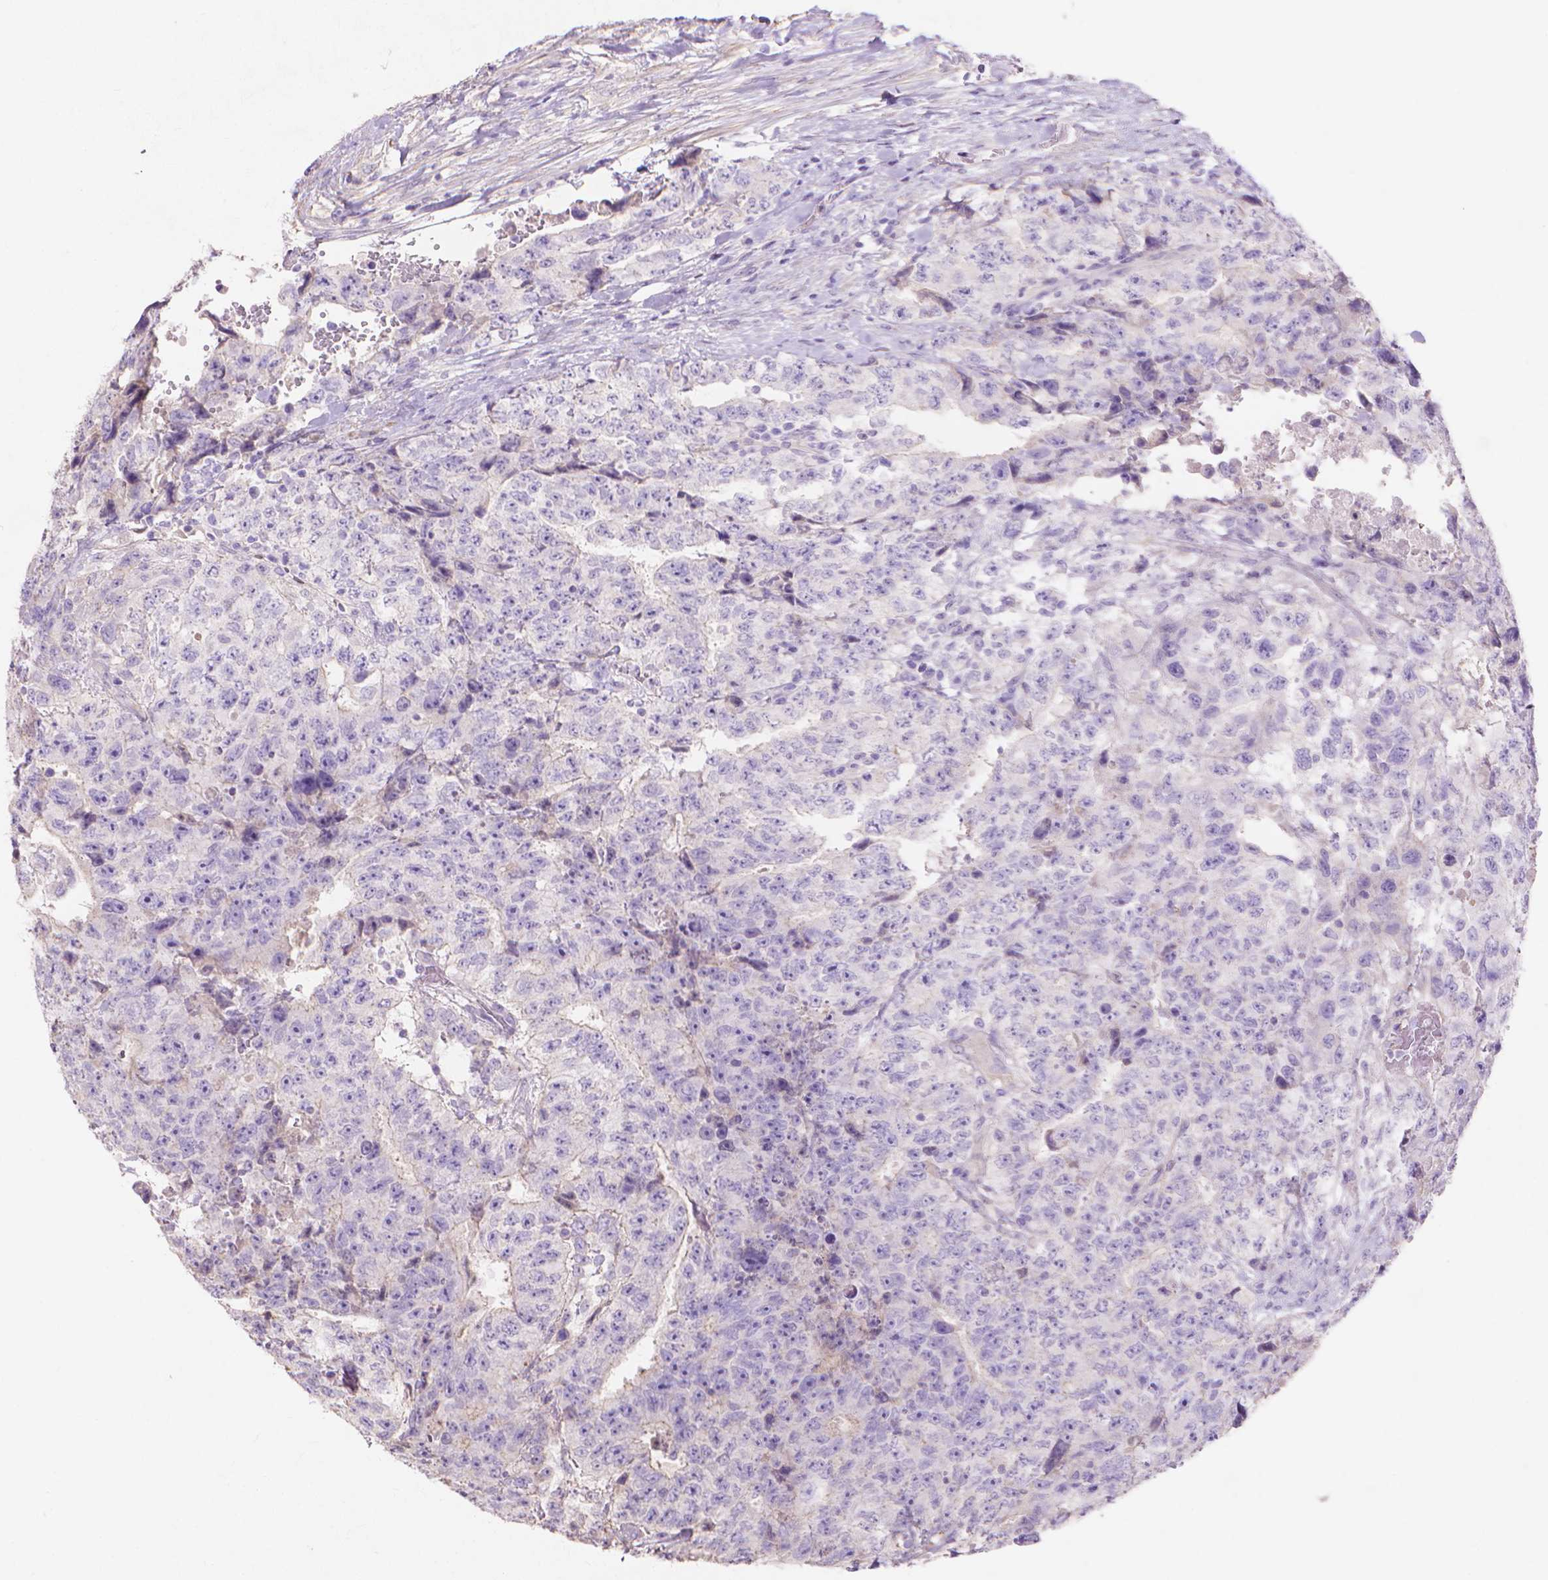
{"staining": {"intensity": "negative", "quantity": "none", "location": "none"}, "tissue": "testis cancer", "cell_type": "Tumor cells", "image_type": "cancer", "snomed": [{"axis": "morphology", "description": "Carcinoma, Embryonal, NOS"}, {"axis": "topography", "description": "Testis"}], "caption": "DAB immunohistochemical staining of embryonal carcinoma (testis) demonstrates no significant positivity in tumor cells.", "gene": "MBLAC1", "patient": {"sex": "male", "age": 24}}